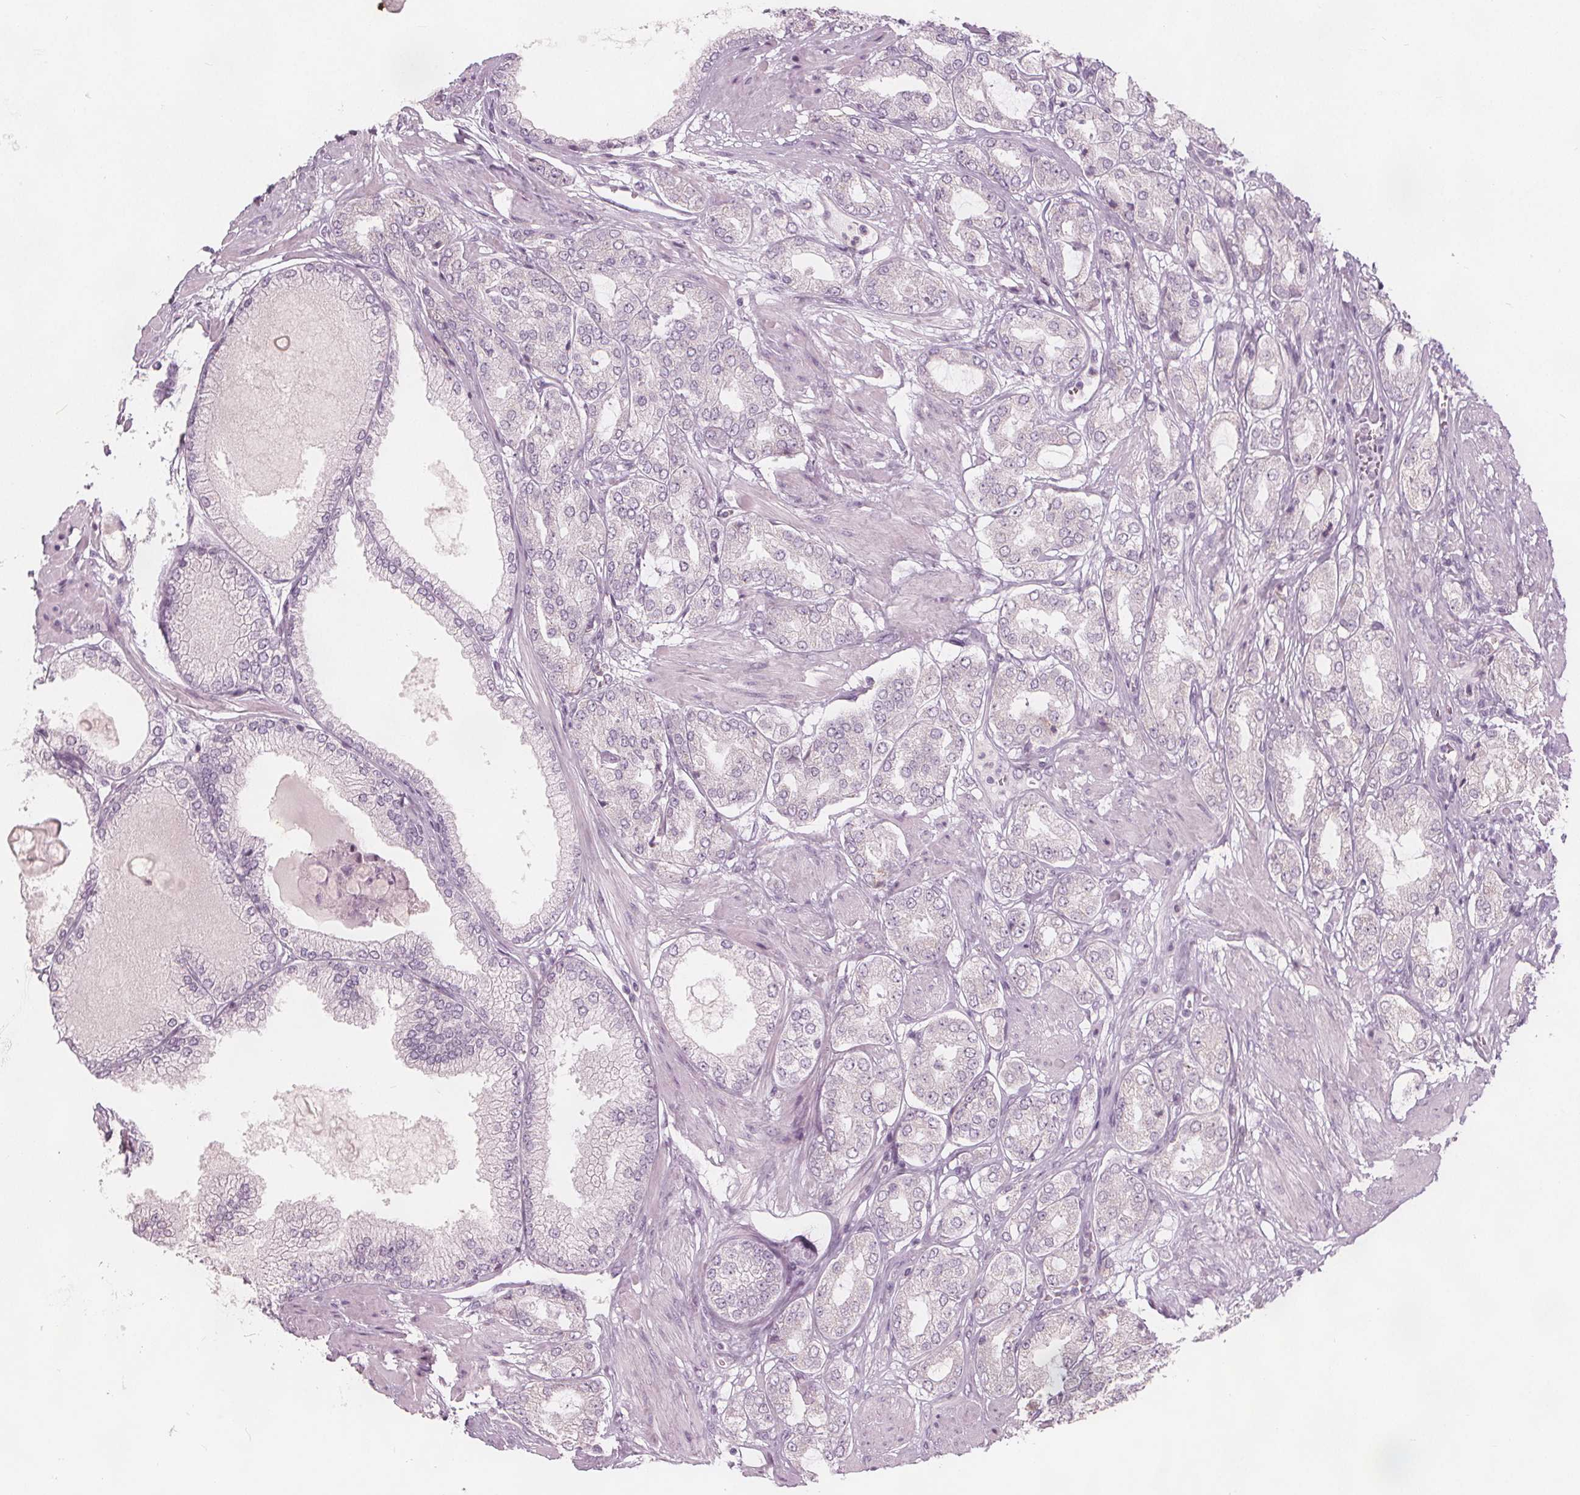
{"staining": {"intensity": "negative", "quantity": "none", "location": "none"}, "tissue": "prostate cancer", "cell_type": "Tumor cells", "image_type": "cancer", "snomed": [{"axis": "morphology", "description": "Adenocarcinoma, High grade"}, {"axis": "topography", "description": "Prostate"}], "caption": "High magnification brightfield microscopy of prostate cancer stained with DAB (brown) and counterstained with hematoxylin (blue): tumor cells show no significant positivity.", "gene": "BRSK1", "patient": {"sex": "male", "age": 68}}